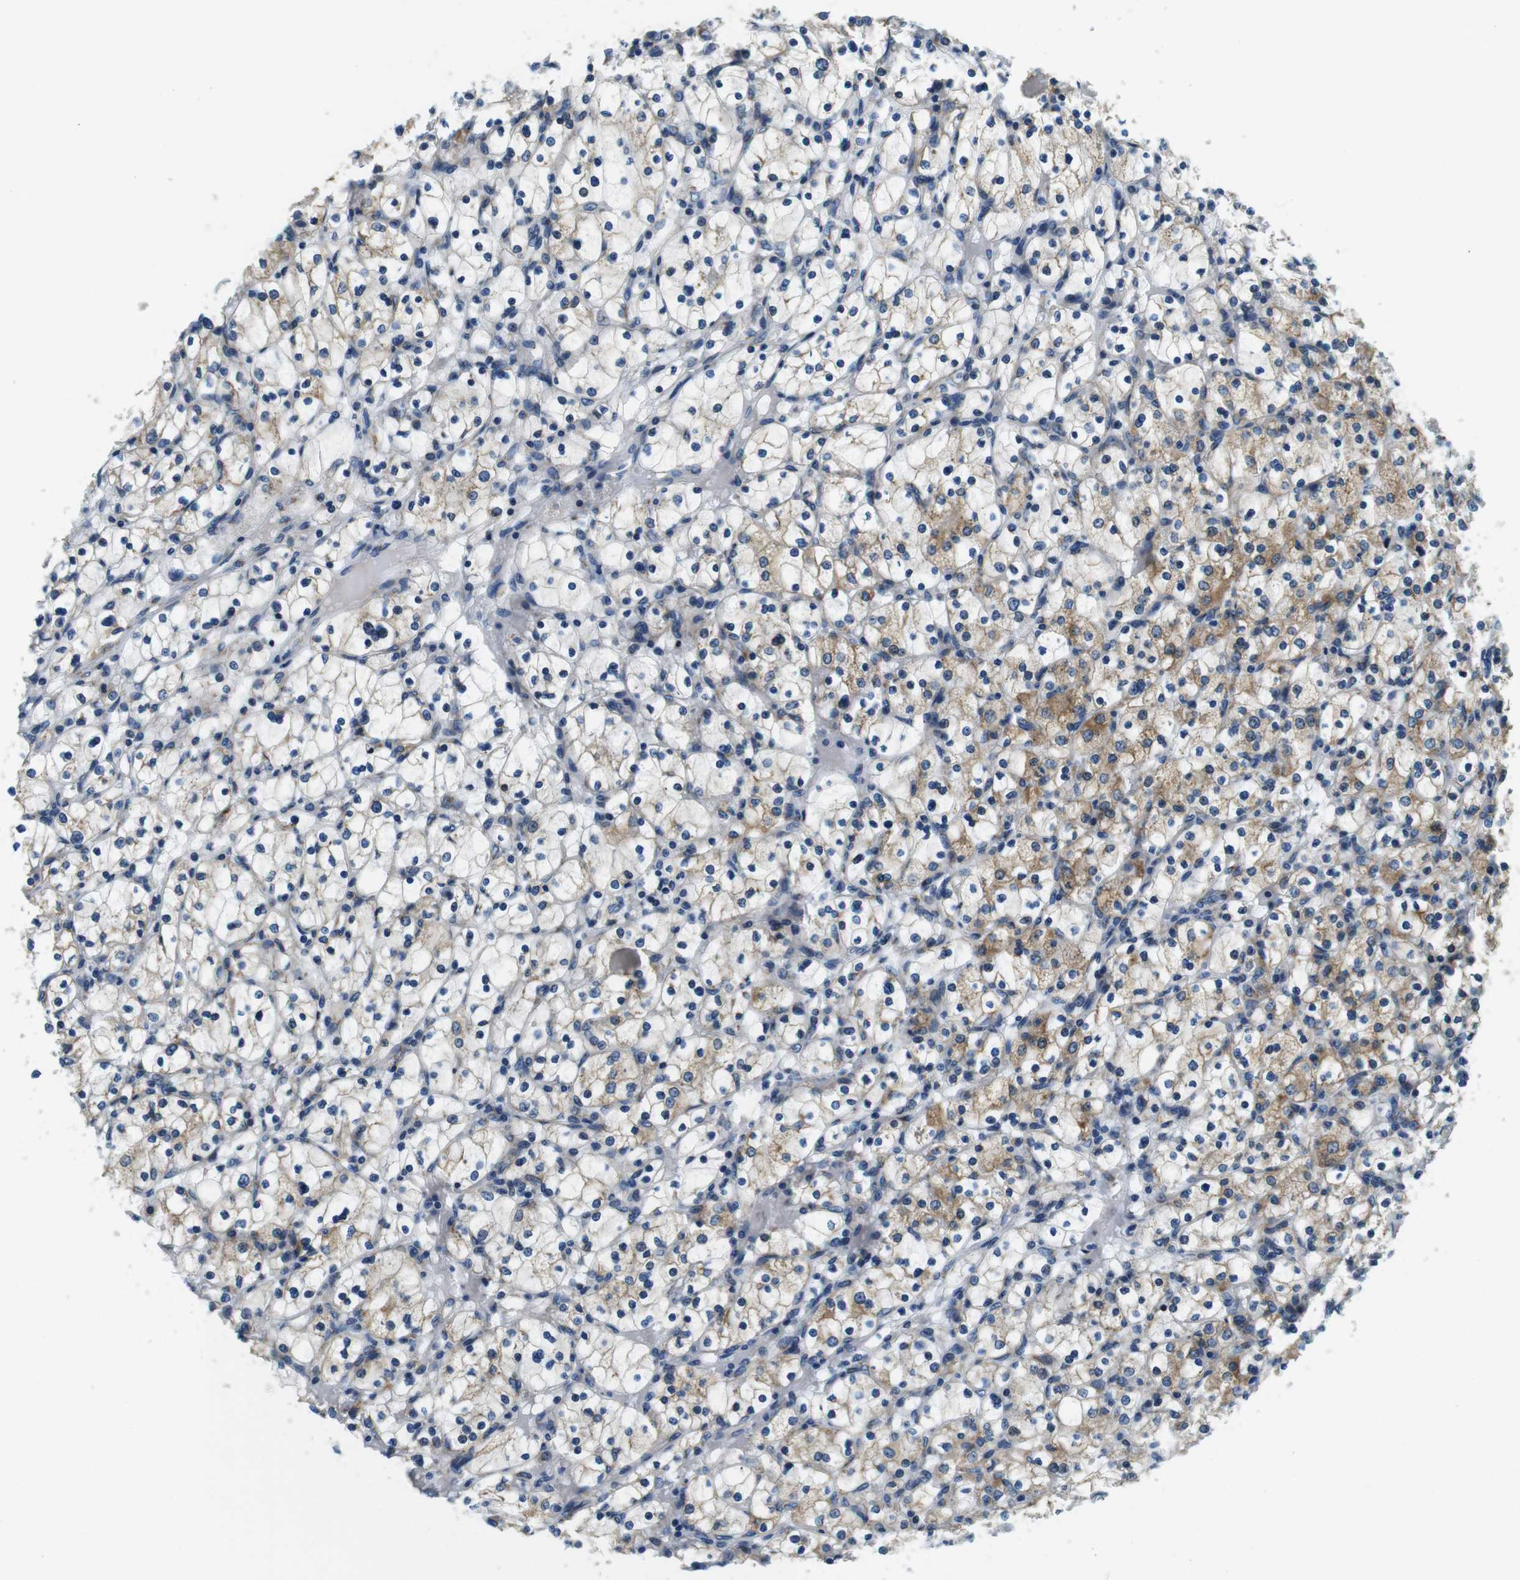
{"staining": {"intensity": "moderate", "quantity": "25%-75%", "location": "cytoplasmic/membranous"}, "tissue": "renal cancer", "cell_type": "Tumor cells", "image_type": "cancer", "snomed": [{"axis": "morphology", "description": "Adenocarcinoma, NOS"}, {"axis": "topography", "description": "Kidney"}], "caption": "High-magnification brightfield microscopy of renal cancer (adenocarcinoma) stained with DAB (3,3'-diaminobenzidine) (brown) and counterstained with hematoxylin (blue). tumor cells exhibit moderate cytoplasmic/membranous staining is appreciated in approximately25%-75% of cells. Using DAB (3,3'-diaminobenzidine) (brown) and hematoxylin (blue) stains, captured at high magnification using brightfield microscopy.", "gene": "TMEM143", "patient": {"sex": "female", "age": 83}}